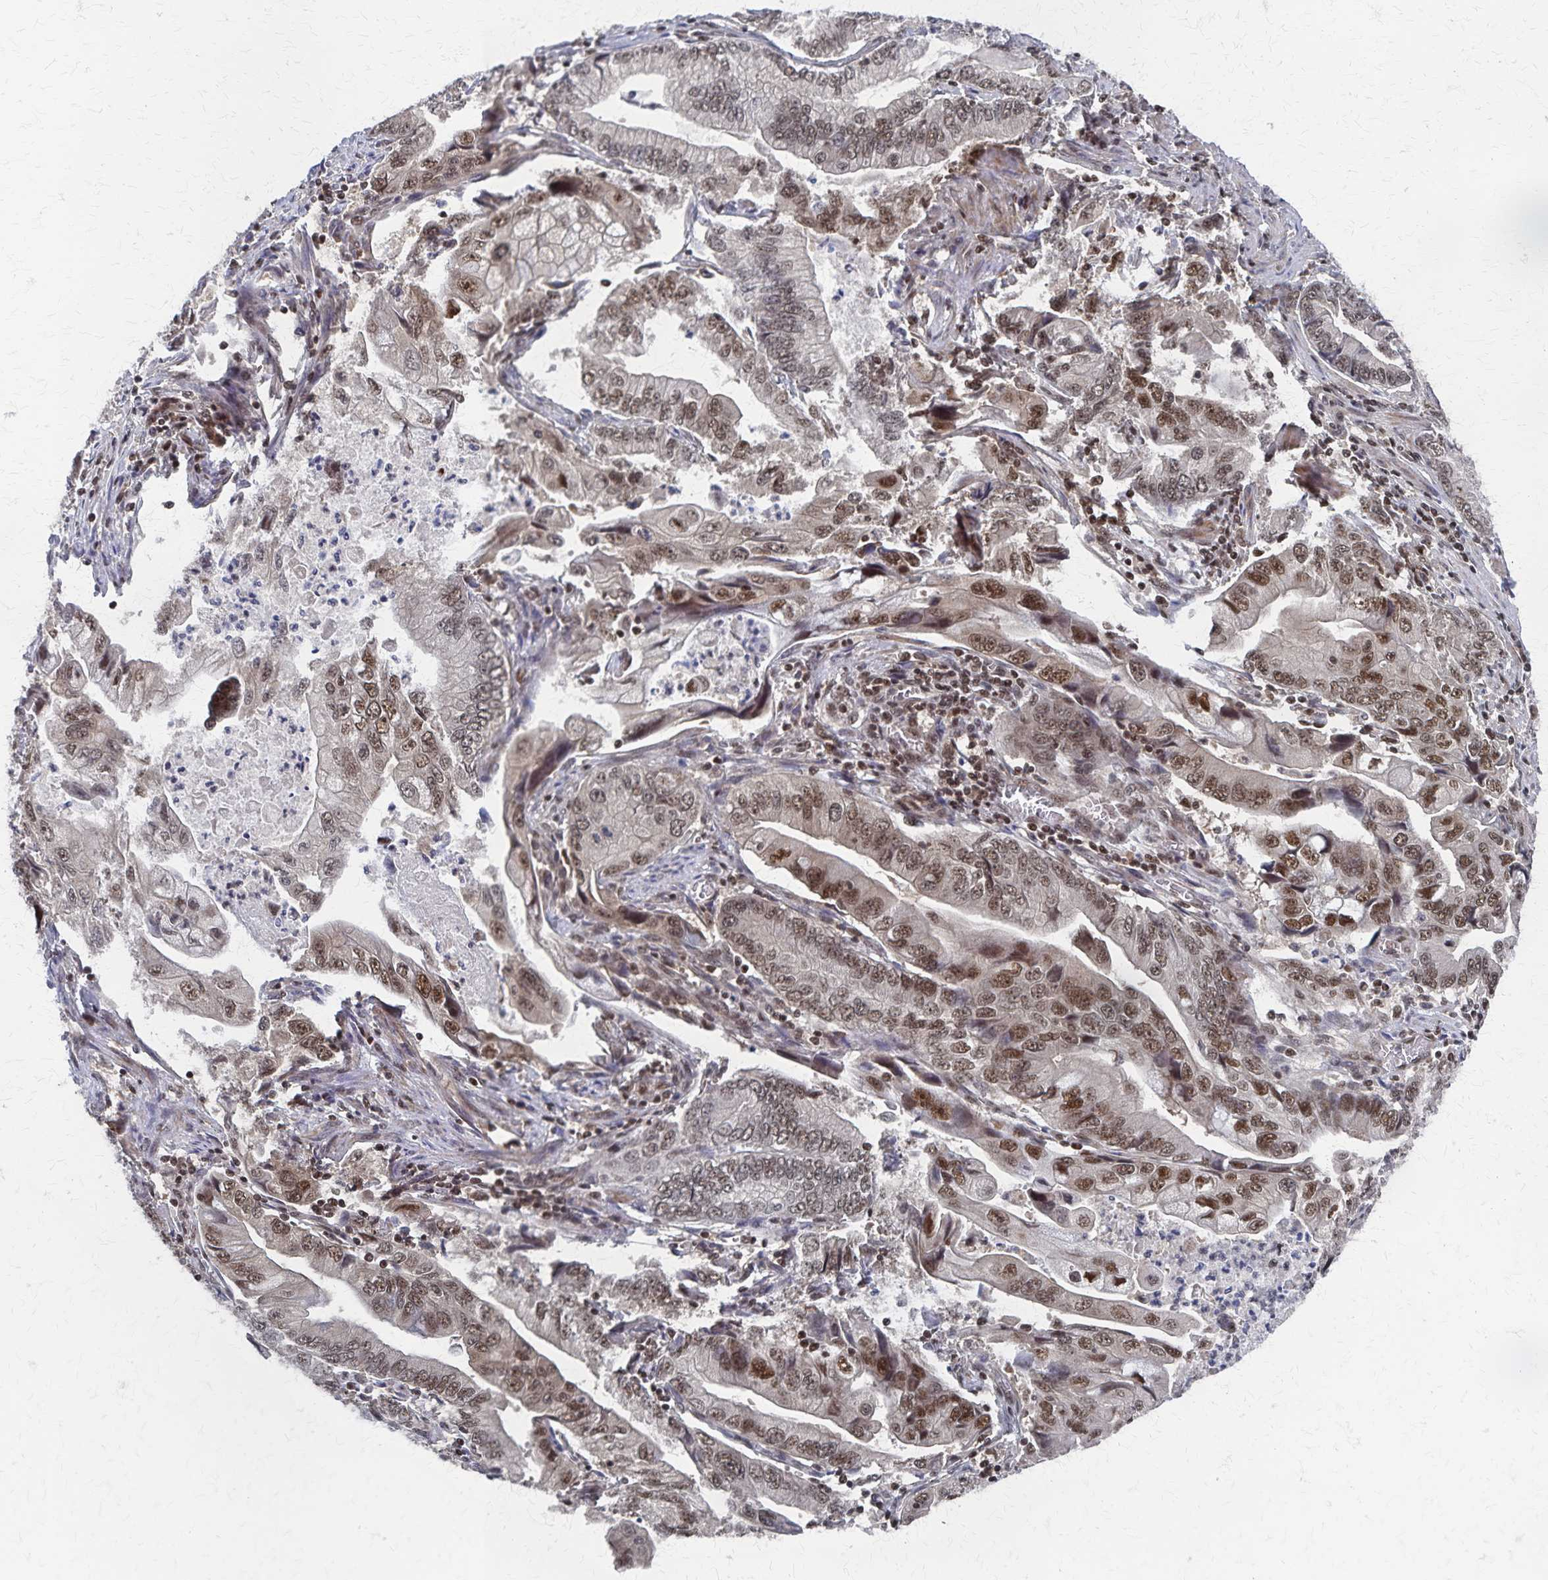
{"staining": {"intensity": "moderate", "quantity": ">75%", "location": "nuclear"}, "tissue": "stomach cancer", "cell_type": "Tumor cells", "image_type": "cancer", "snomed": [{"axis": "morphology", "description": "Adenocarcinoma, NOS"}, {"axis": "topography", "description": "Pancreas"}, {"axis": "topography", "description": "Stomach, upper"}], "caption": "IHC (DAB) staining of stomach cancer exhibits moderate nuclear protein expression in approximately >75% of tumor cells. The protein is stained brown, and the nuclei are stained in blue (DAB (3,3'-diaminobenzidine) IHC with brightfield microscopy, high magnification).", "gene": "GTF2B", "patient": {"sex": "male", "age": 77}}